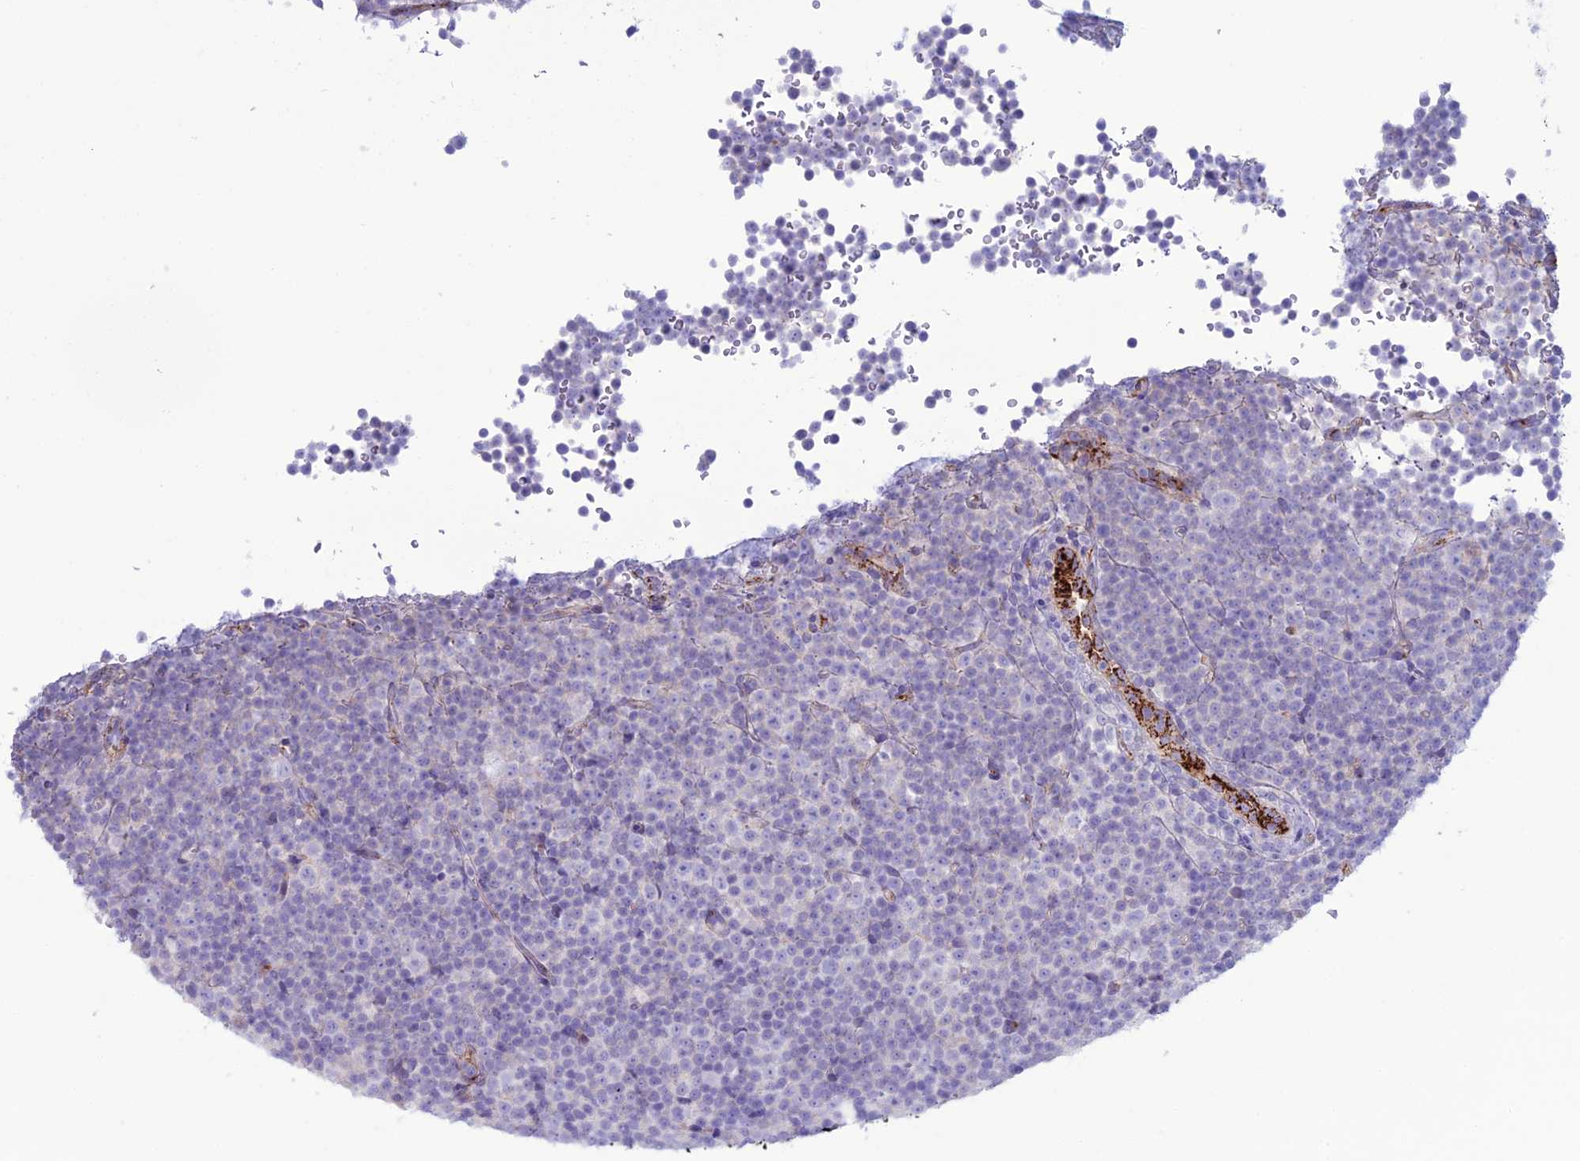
{"staining": {"intensity": "negative", "quantity": "none", "location": "none"}, "tissue": "lymphoma", "cell_type": "Tumor cells", "image_type": "cancer", "snomed": [{"axis": "morphology", "description": "Malignant lymphoma, non-Hodgkin's type, Low grade"}, {"axis": "topography", "description": "Lymph node"}], "caption": "A photomicrograph of malignant lymphoma, non-Hodgkin's type (low-grade) stained for a protein displays no brown staining in tumor cells.", "gene": "CDC42EP5", "patient": {"sex": "female", "age": 67}}